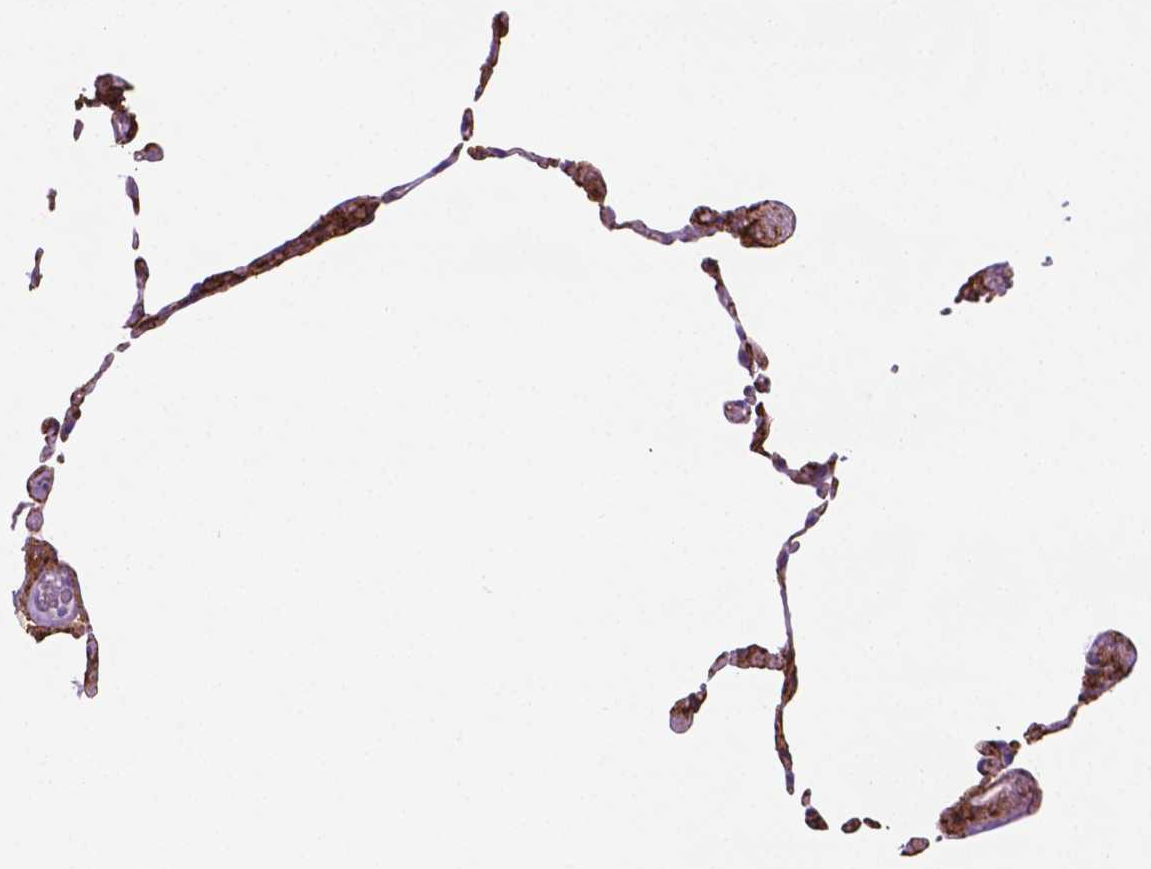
{"staining": {"intensity": "strong", "quantity": ">75%", "location": "cytoplasmic/membranous"}, "tissue": "lung", "cell_type": "Alveolar cells", "image_type": "normal", "snomed": [{"axis": "morphology", "description": "Normal tissue, NOS"}, {"axis": "topography", "description": "Lung"}], "caption": "DAB (3,3'-diaminobenzidine) immunohistochemical staining of unremarkable human lung shows strong cytoplasmic/membranous protein staining in approximately >75% of alveolar cells.", "gene": "MACF1", "patient": {"sex": "female", "age": 57}}